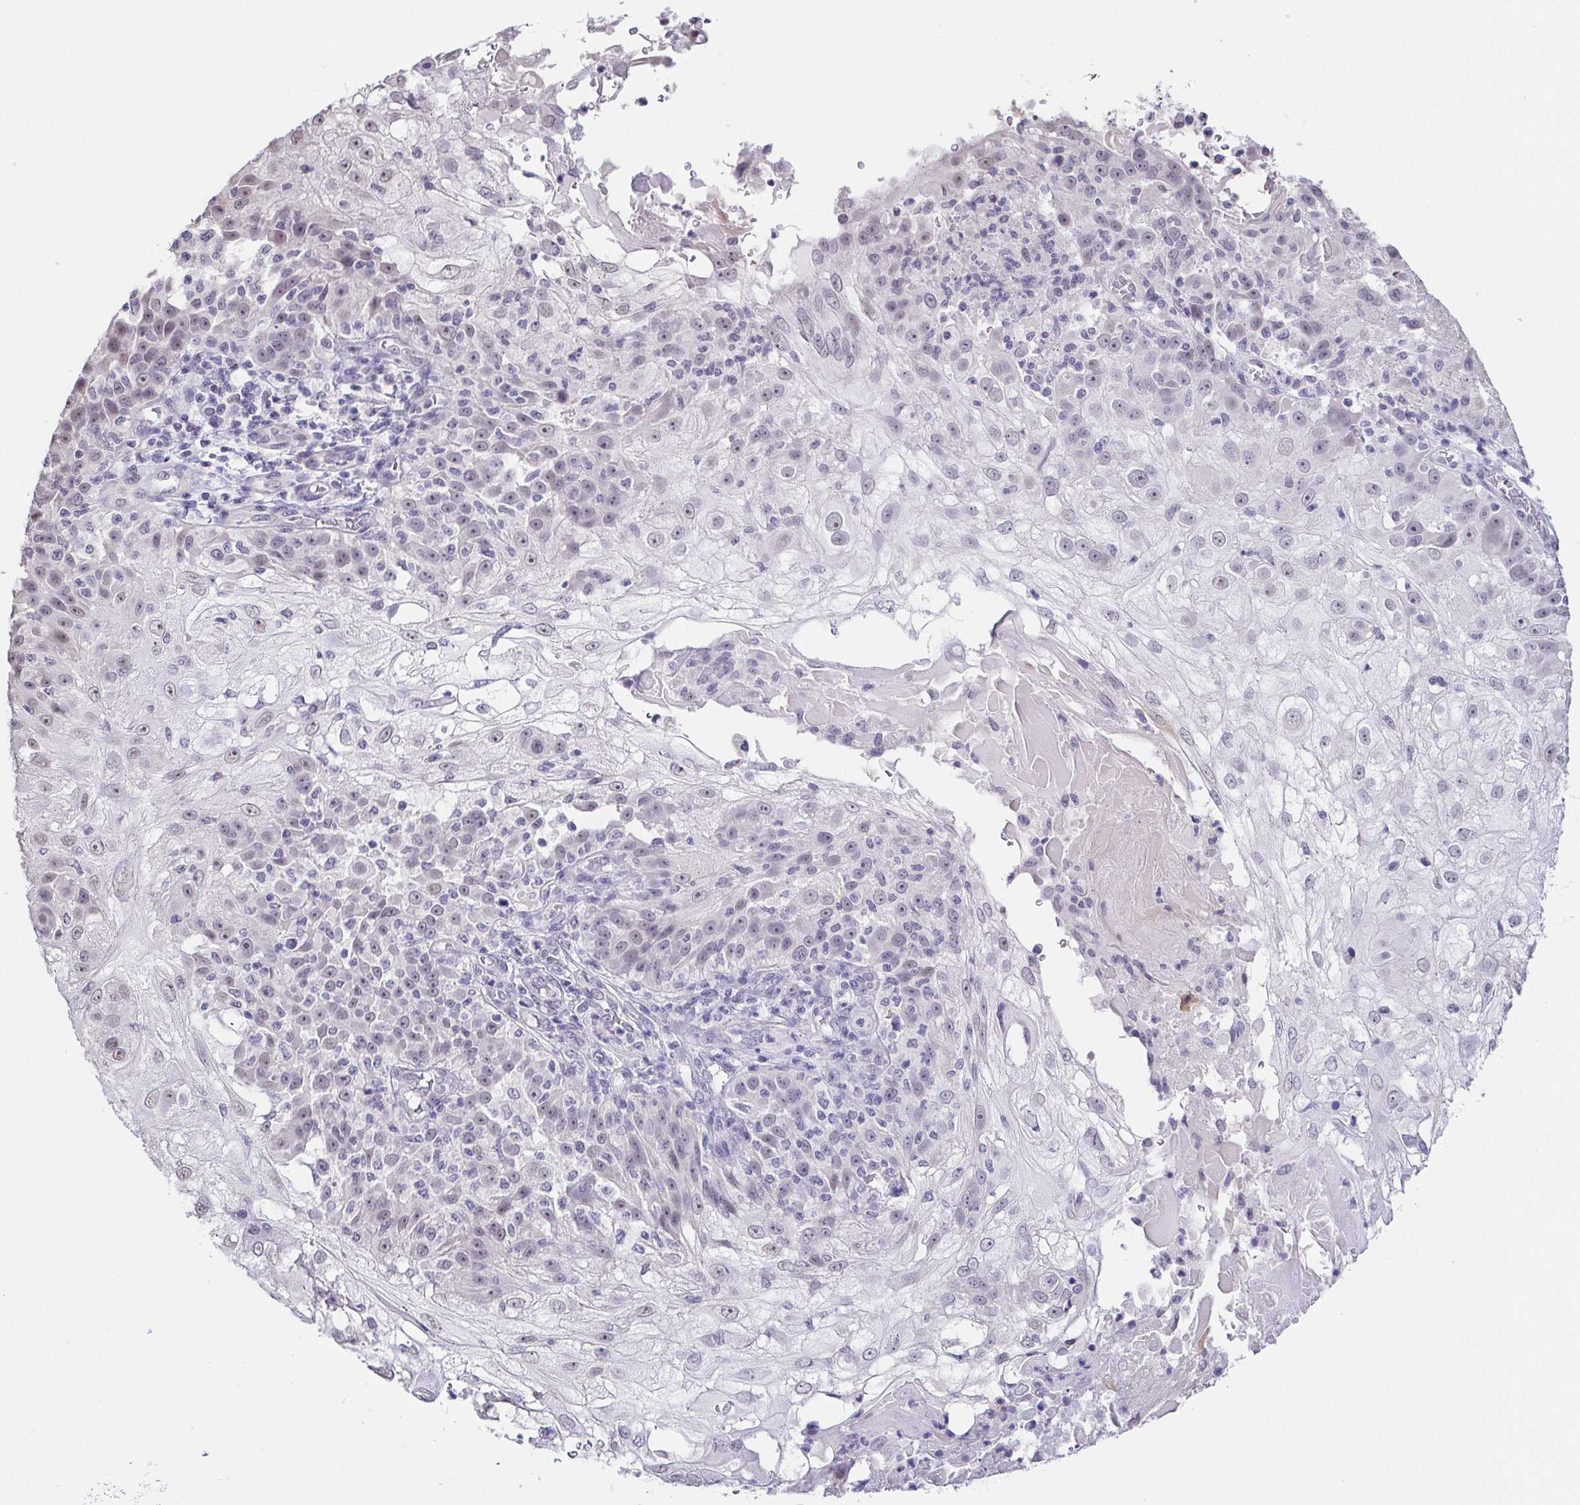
{"staining": {"intensity": "weak", "quantity": "<25%", "location": "nuclear"}, "tissue": "skin cancer", "cell_type": "Tumor cells", "image_type": "cancer", "snomed": [{"axis": "morphology", "description": "Normal tissue, NOS"}, {"axis": "morphology", "description": "Squamous cell carcinoma, NOS"}, {"axis": "topography", "description": "Skin"}], "caption": "IHC photomicrograph of skin squamous cell carcinoma stained for a protein (brown), which exhibits no positivity in tumor cells.", "gene": "NEFH", "patient": {"sex": "female", "age": 83}}